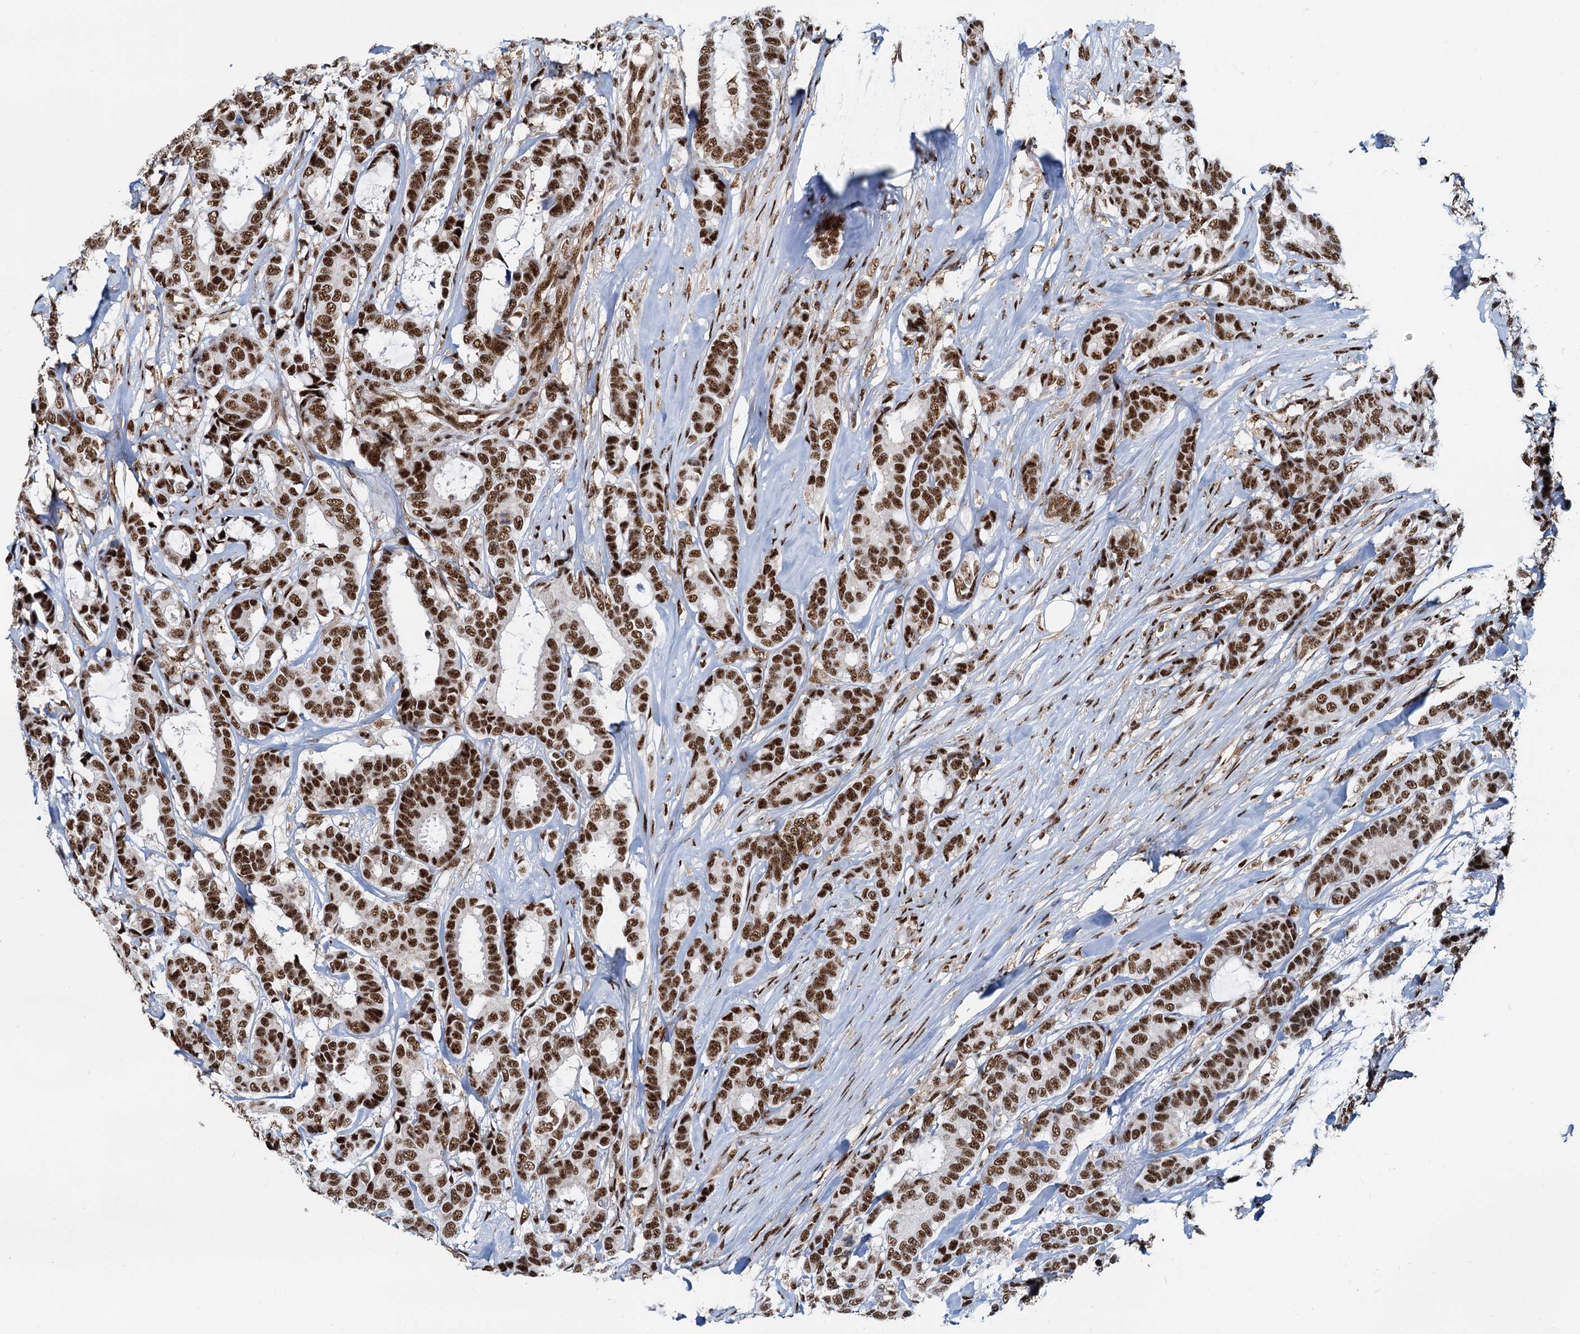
{"staining": {"intensity": "strong", "quantity": ">75%", "location": "nuclear"}, "tissue": "breast cancer", "cell_type": "Tumor cells", "image_type": "cancer", "snomed": [{"axis": "morphology", "description": "Duct carcinoma"}, {"axis": "topography", "description": "Breast"}], "caption": "A brown stain highlights strong nuclear expression of a protein in human breast cancer (intraductal carcinoma) tumor cells.", "gene": "RBM26", "patient": {"sex": "female", "age": 87}}